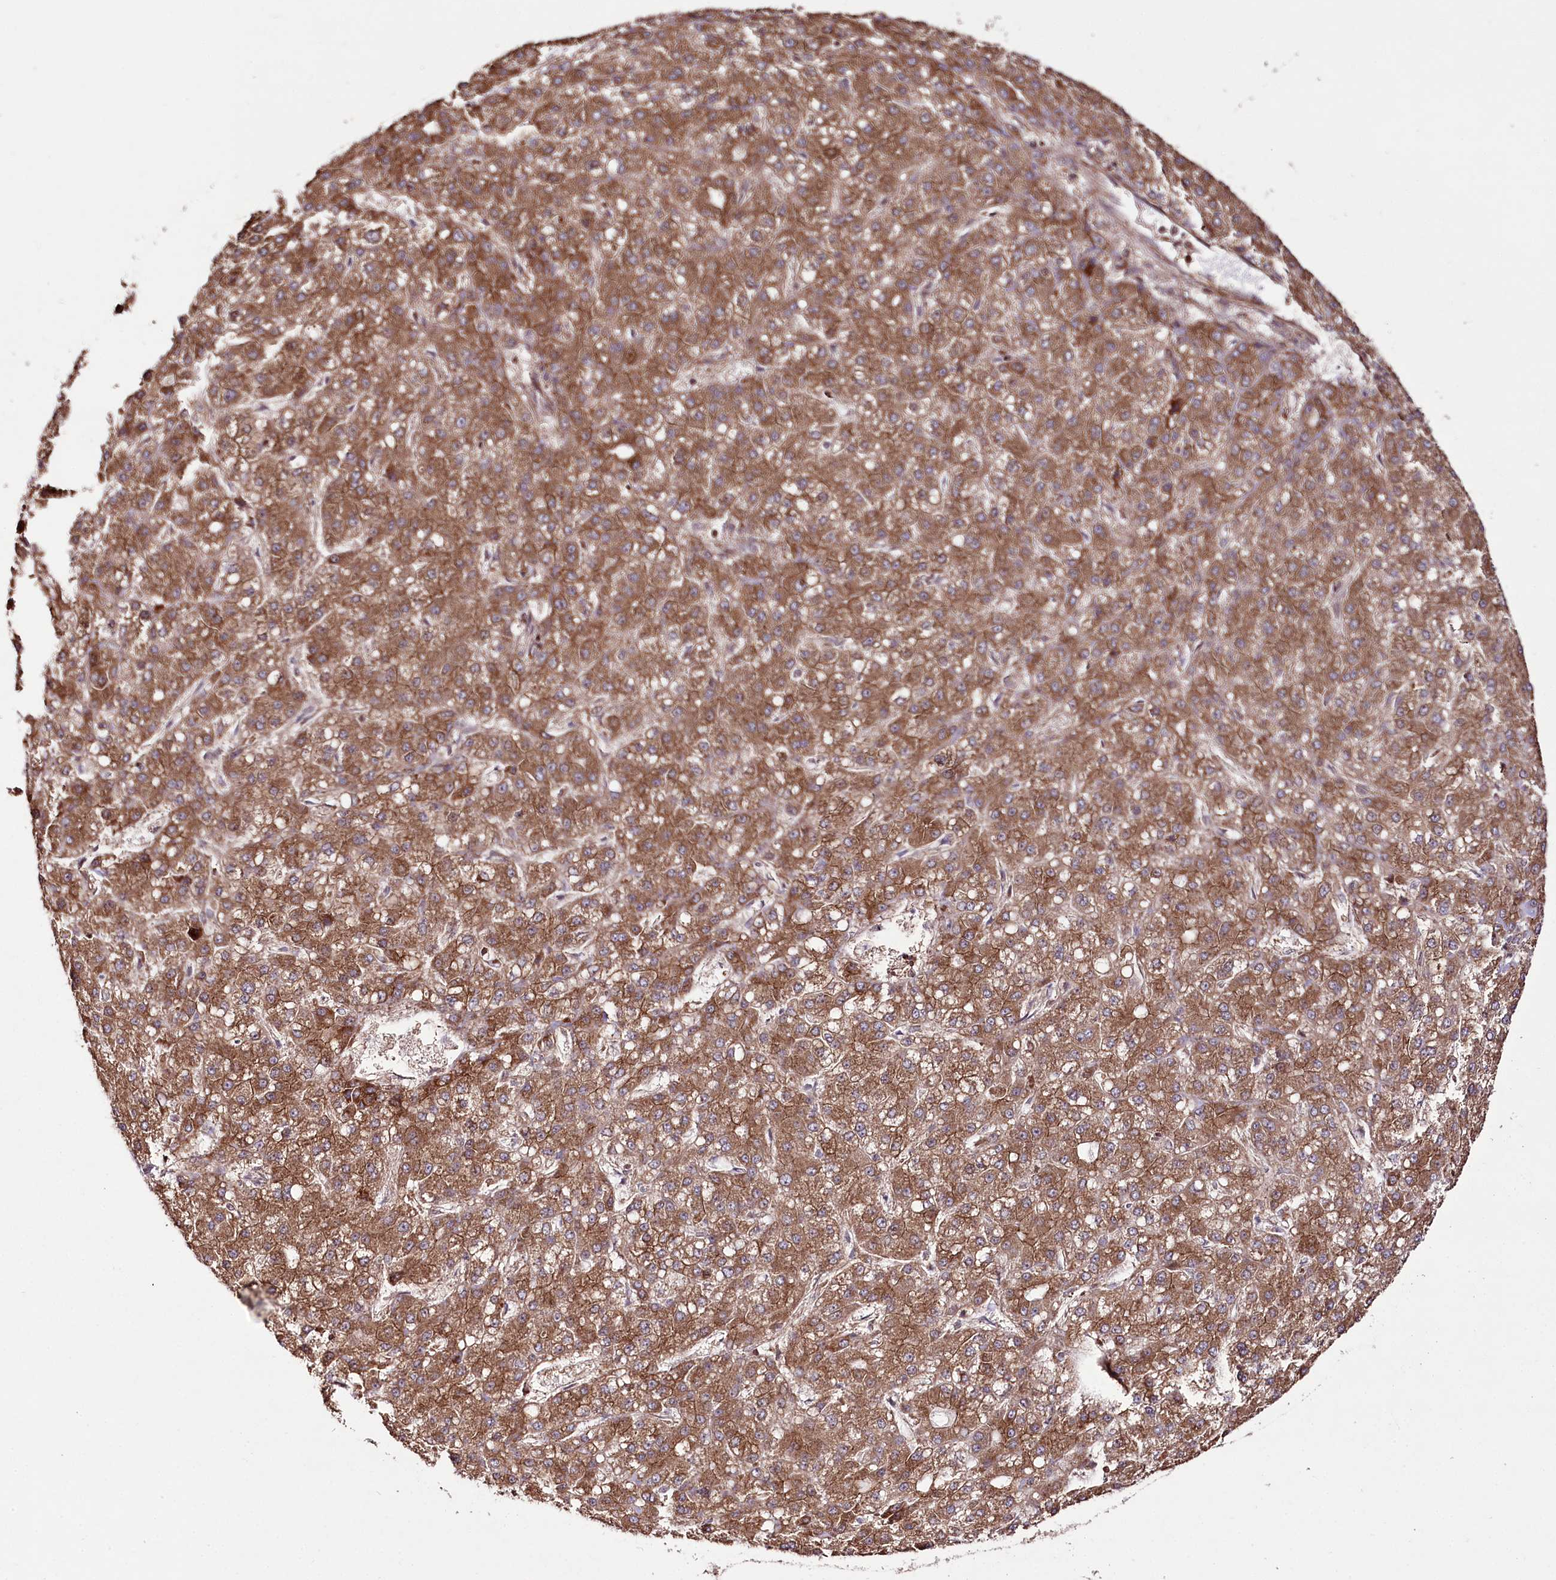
{"staining": {"intensity": "strong", "quantity": ">75%", "location": "cytoplasmic/membranous"}, "tissue": "liver cancer", "cell_type": "Tumor cells", "image_type": "cancer", "snomed": [{"axis": "morphology", "description": "Carcinoma, Hepatocellular, NOS"}, {"axis": "topography", "description": "Liver"}], "caption": "Liver cancer (hepatocellular carcinoma) was stained to show a protein in brown. There is high levels of strong cytoplasmic/membranous positivity in about >75% of tumor cells.", "gene": "DHX29", "patient": {"sex": "male", "age": 67}}